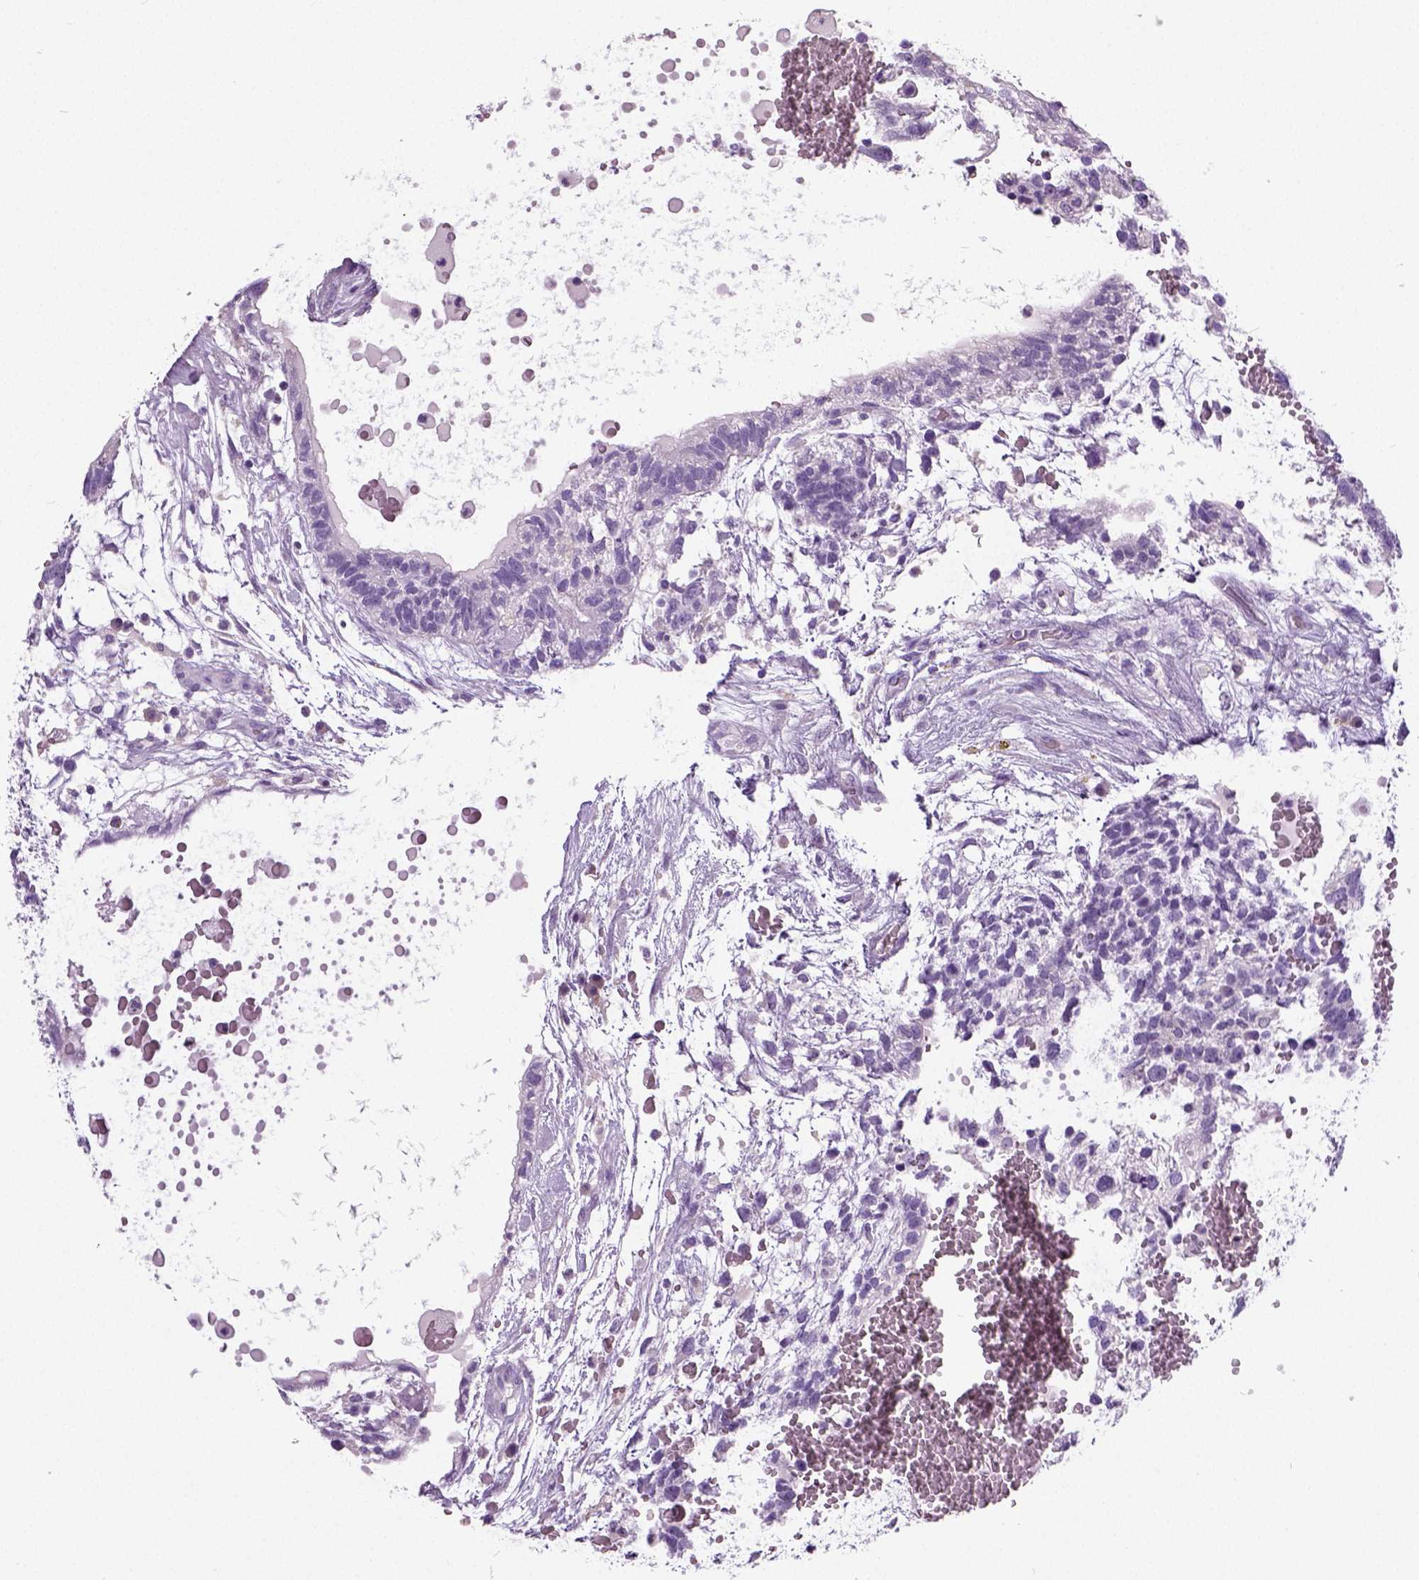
{"staining": {"intensity": "negative", "quantity": "none", "location": "none"}, "tissue": "testis cancer", "cell_type": "Tumor cells", "image_type": "cancer", "snomed": [{"axis": "morphology", "description": "Normal tissue, NOS"}, {"axis": "morphology", "description": "Carcinoma, Embryonal, NOS"}, {"axis": "topography", "description": "Testis"}], "caption": "A photomicrograph of testis cancer (embryonal carcinoma) stained for a protein demonstrates no brown staining in tumor cells.", "gene": "NECAB2", "patient": {"sex": "male", "age": 32}}